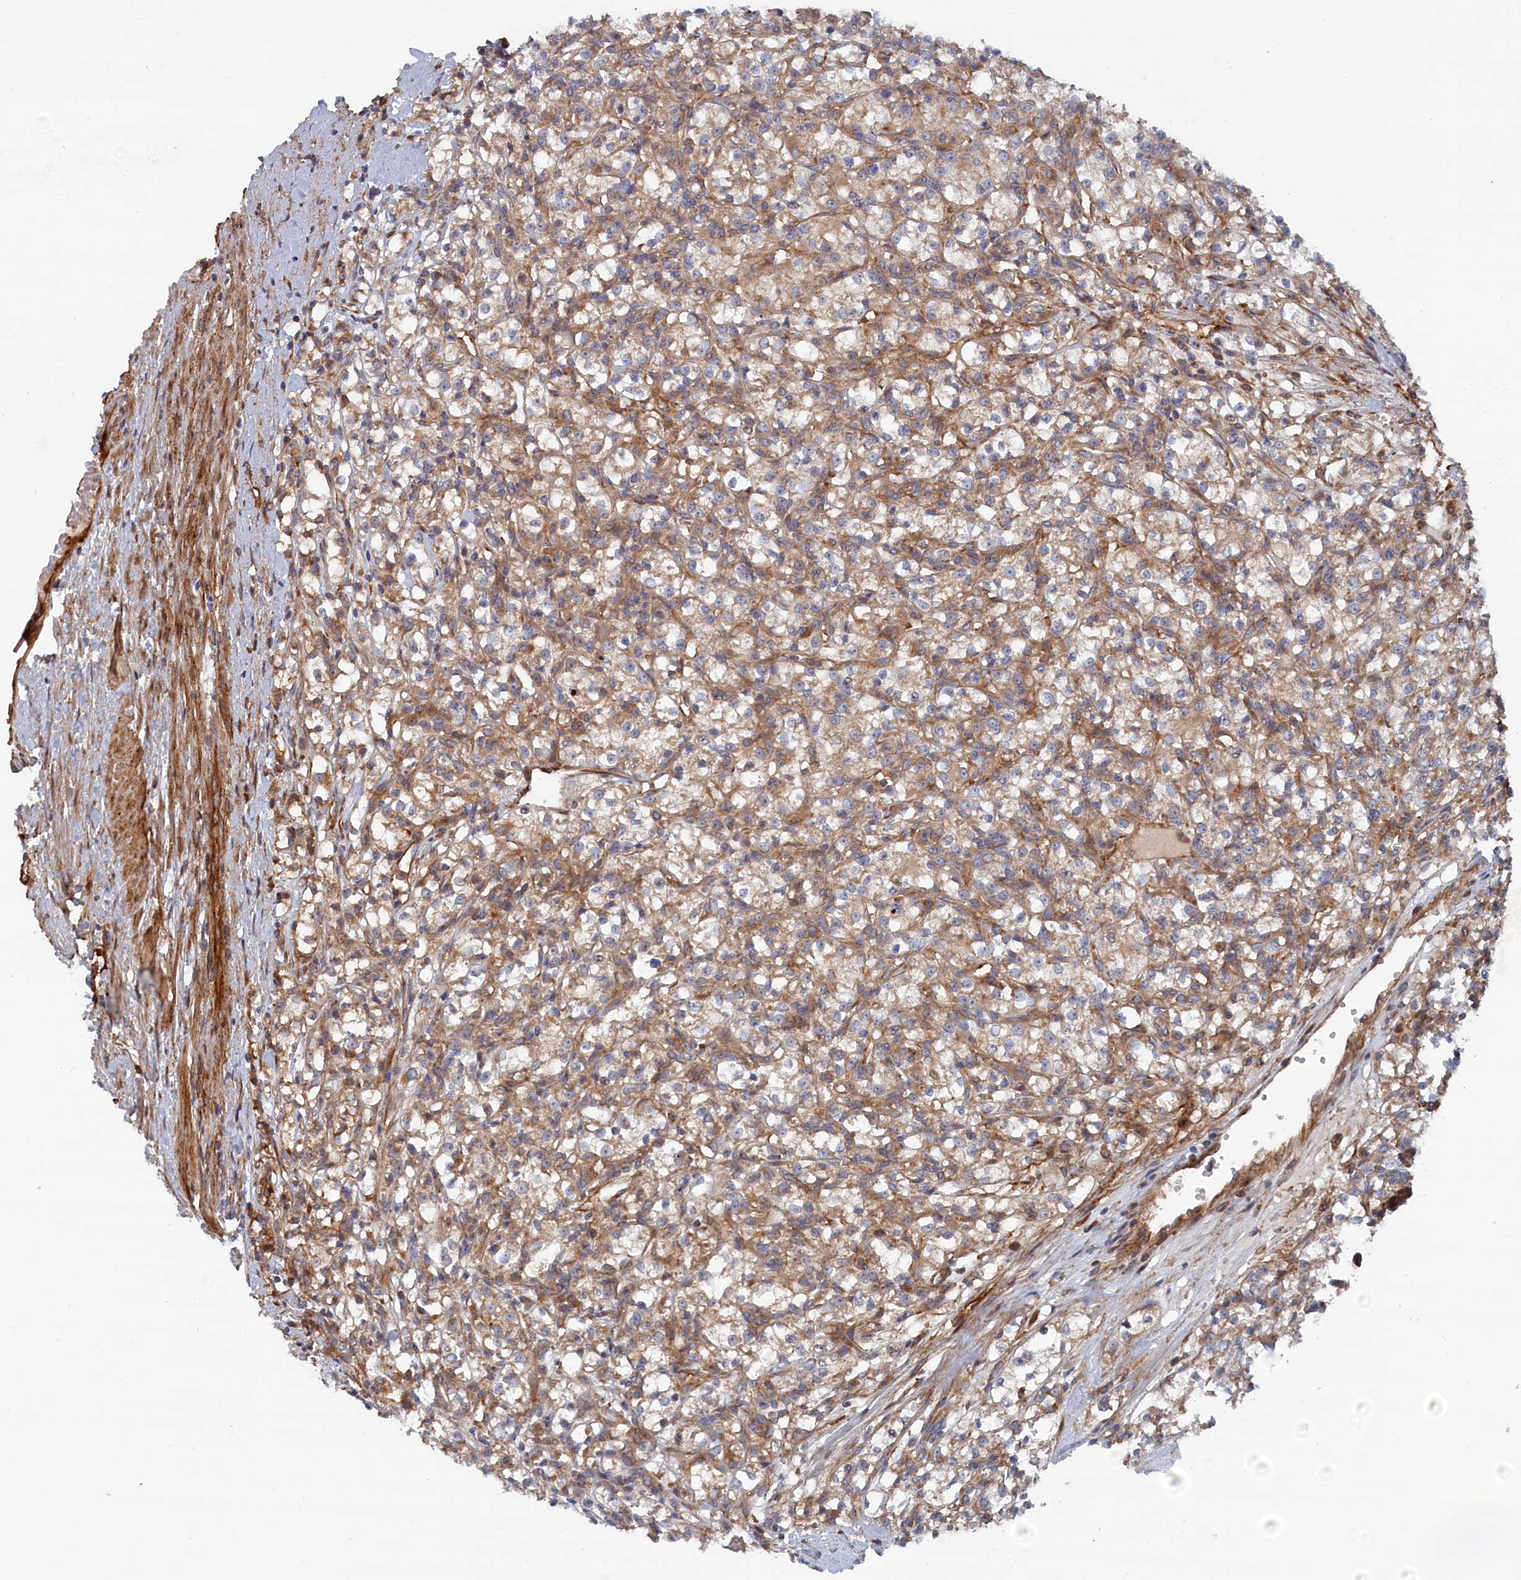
{"staining": {"intensity": "weak", "quantity": "<25%", "location": "cytoplasmic/membranous"}, "tissue": "renal cancer", "cell_type": "Tumor cells", "image_type": "cancer", "snomed": [{"axis": "morphology", "description": "Adenocarcinoma, NOS"}, {"axis": "topography", "description": "Kidney"}], "caption": "An immunohistochemistry (IHC) histopathology image of renal cancer (adenocarcinoma) is shown. There is no staining in tumor cells of renal cancer (adenocarcinoma).", "gene": "TMEM196", "patient": {"sex": "female", "age": 59}}